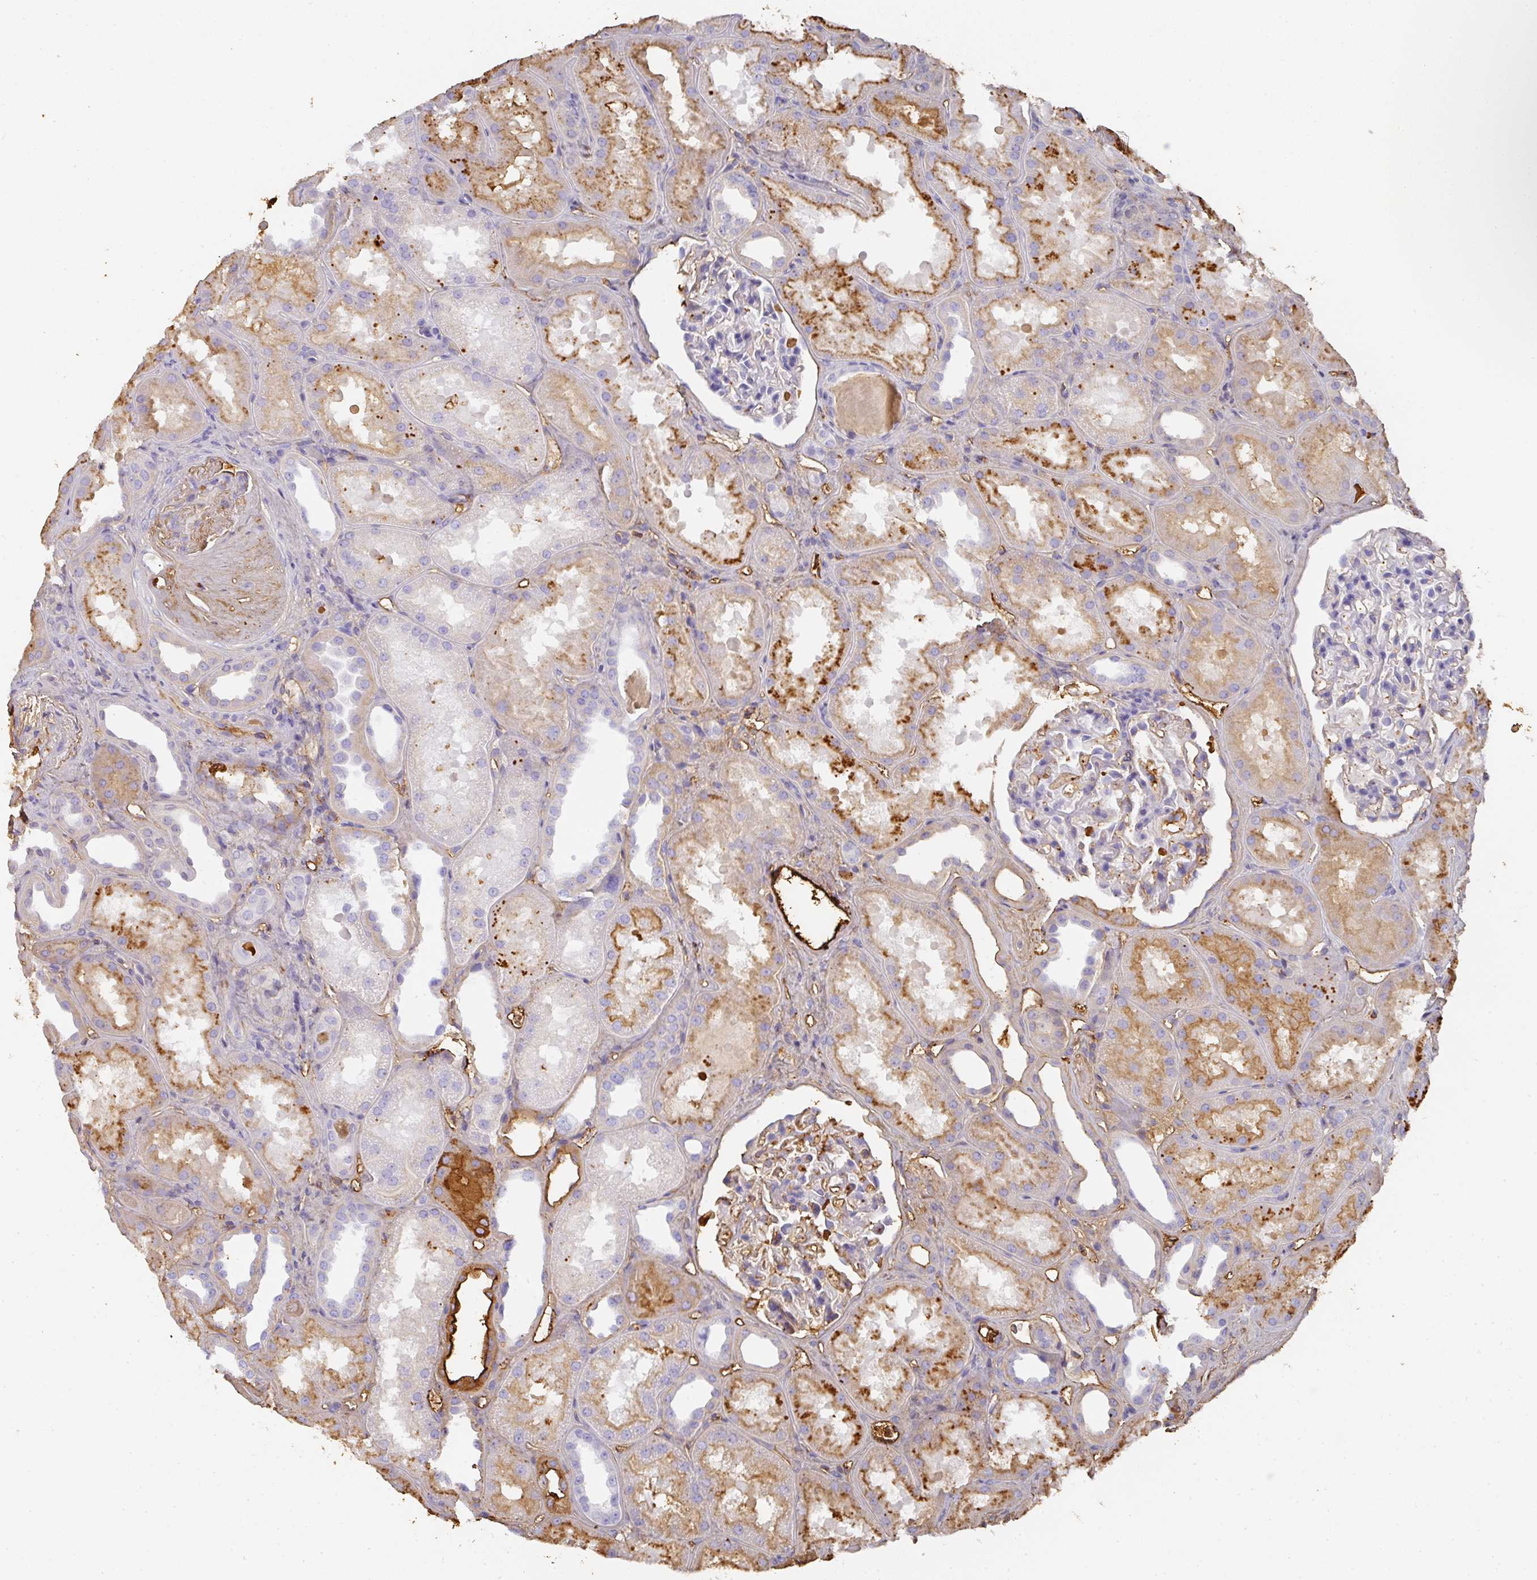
{"staining": {"intensity": "negative", "quantity": "none", "location": "none"}, "tissue": "kidney", "cell_type": "Cells in glomeruli", "image_type": "normal", "snomed": [{"axis": "morphology", "description": "Normal tissue, NOS"}, {"axis": "topography", "description": "Kidney"}], "caption": "A micrograph of human kidney is negative for staining in cells in glomeruli. (DAB (3,3'-diaminobenzidine) IHC, high magnification).", "gene": "ALB", "patient": {"sex": "male", "age": 61}}